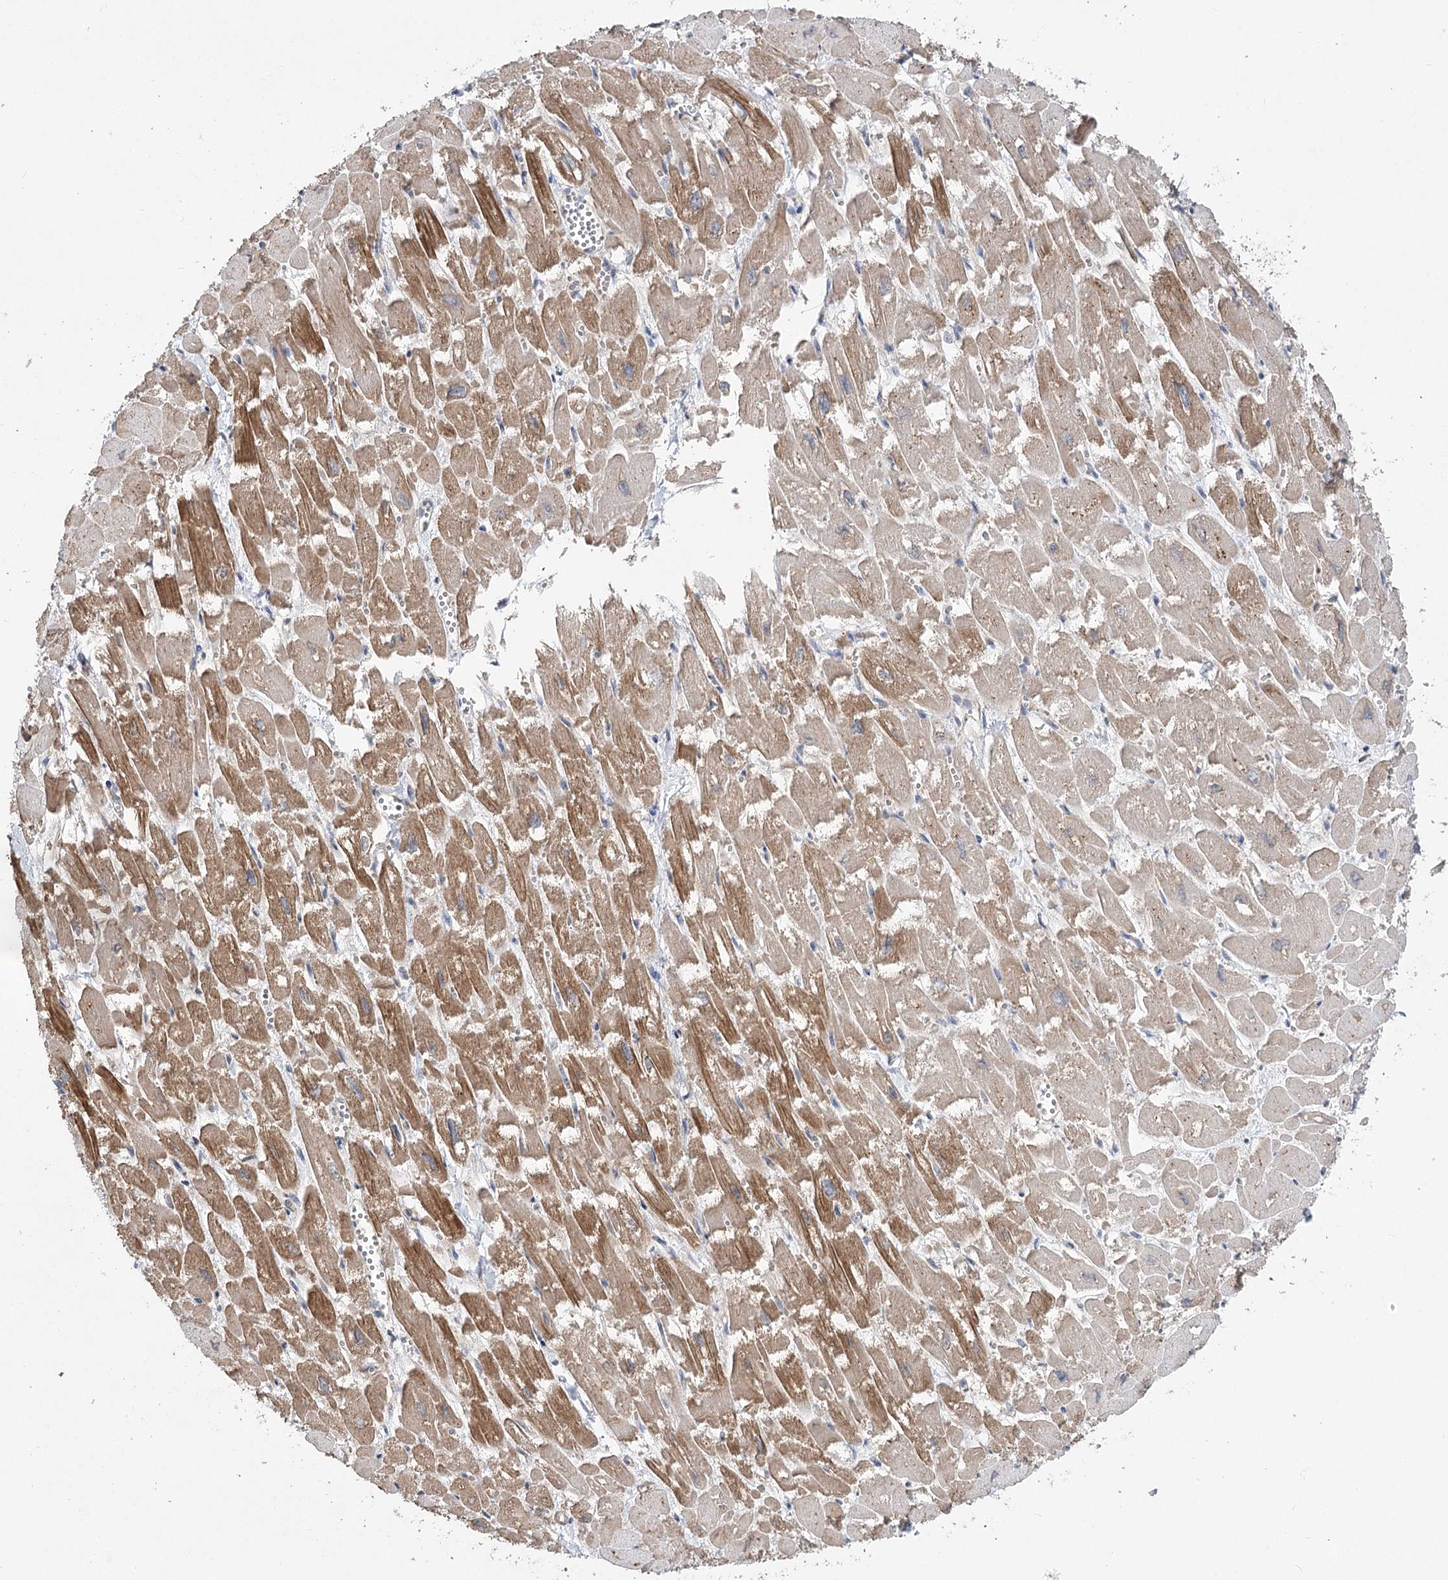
{"staining": {"intensity": "moderate", "quantity": ">75%", "location": "cytoplasmic/membranous"}, "tissue": "heart muscle", "cell_type": "Cardiomyocytes", "image_type": "normal", "snomed": [{"axis": "morphology", "description": "Normal tissue, NOS"}, {"axis": "topography", "description": "Heart"}], "caption": "The immunohistochemical stain shows moderate cytoplasmic/membranous staining in cardiomyocytes of benign heart muscle.", "gene": "VPS37B", "patient": {"sex": "male", "age": 54}}